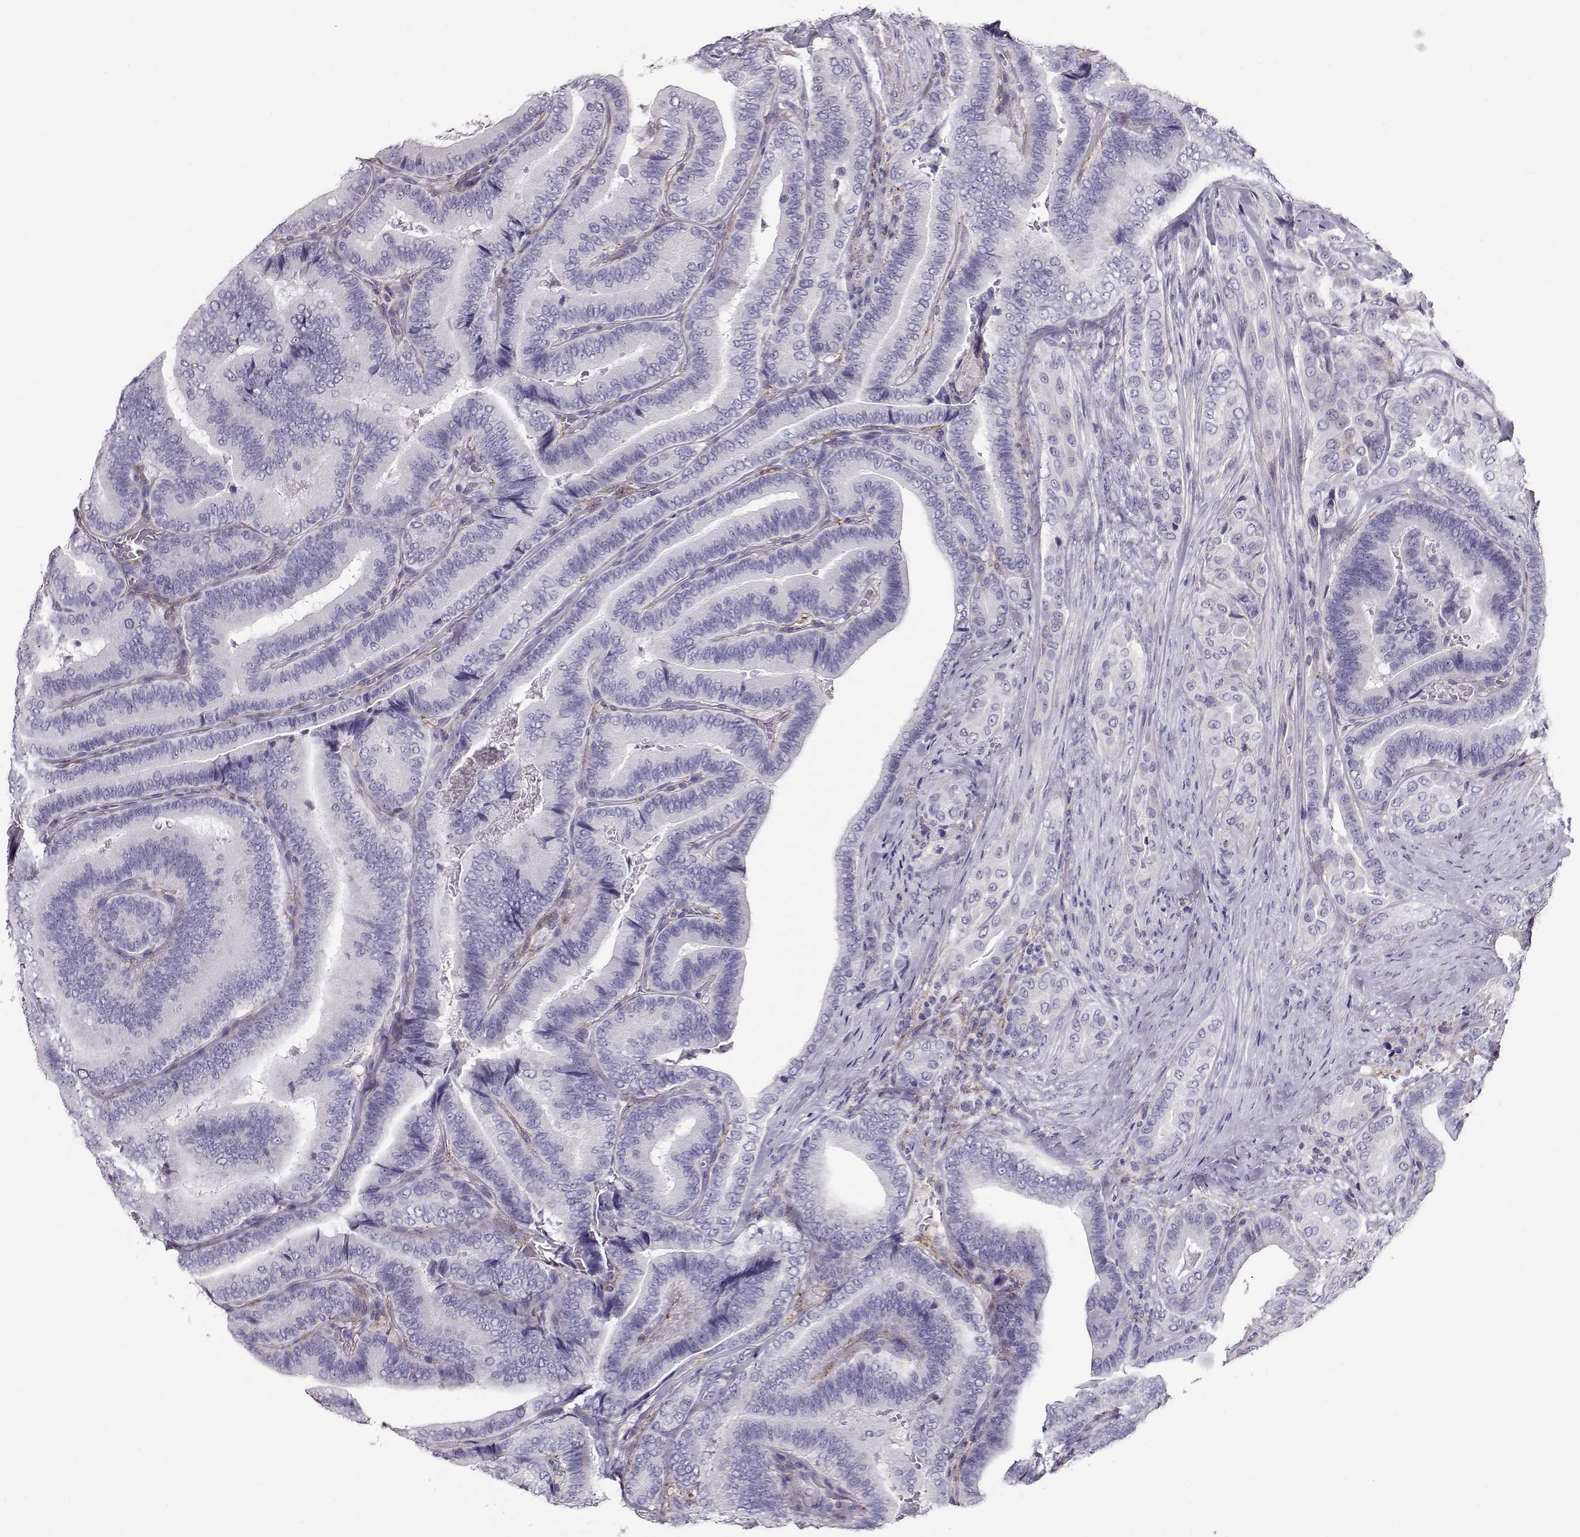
{"staining": {"intensity": "negative", "quantity": "none", "location": "none"}, "tissue": "thyroid cancer", "cell_type": "Tumor cells", "image_type": "cancer", "snomed": [{"axis": "morphology", "description": "Papillary adenocarcinoma, NOS"}, {"axis": "topography", "description": "Thyroid gland"}], "caption": "An image of papillary adenocarcinoma (thyroid) stained for a protein shows no brown staining in tumor cells.", "gene": "RBM44", "patient": {"sex": "male", "age": 61}}